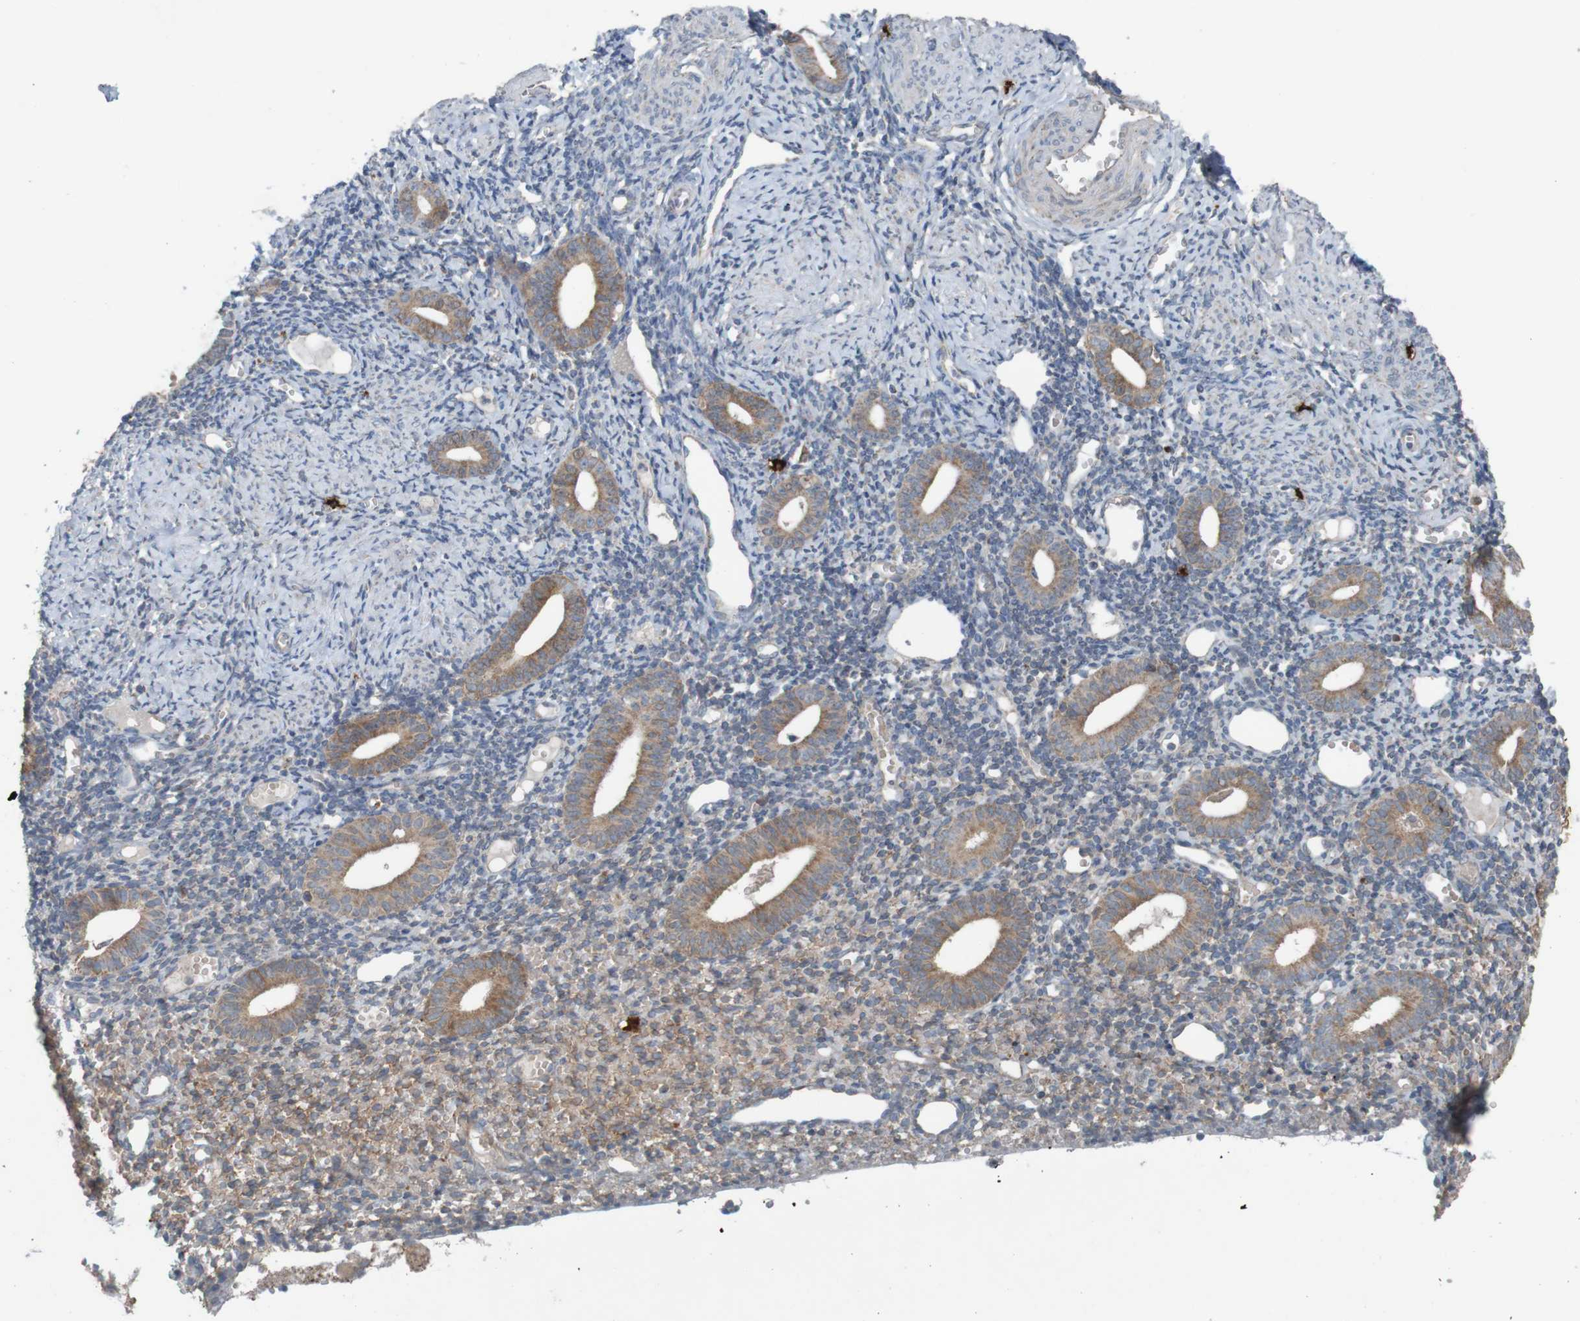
{"staining": {"intensity": "weak", "quantity": "<25%", "location": "cytoplasmic/membranous"}, "tissue": "endometrium", "cell_type": "Cells in endometrial stroma", "image_type": "normal", "snomed": [{"axis": "morphology", "description": "Normal tissue, NOS"}, {"axis": "topography", "description": "Endometrium"}], "caption": "This is a micrograph of immunohistochemistry (IHC) staining of normal endometrium, which shows no expression in cells in endometrial stroma.", "gene": "B3GAT2", "patient": {"sex": "female", "age": 50}}